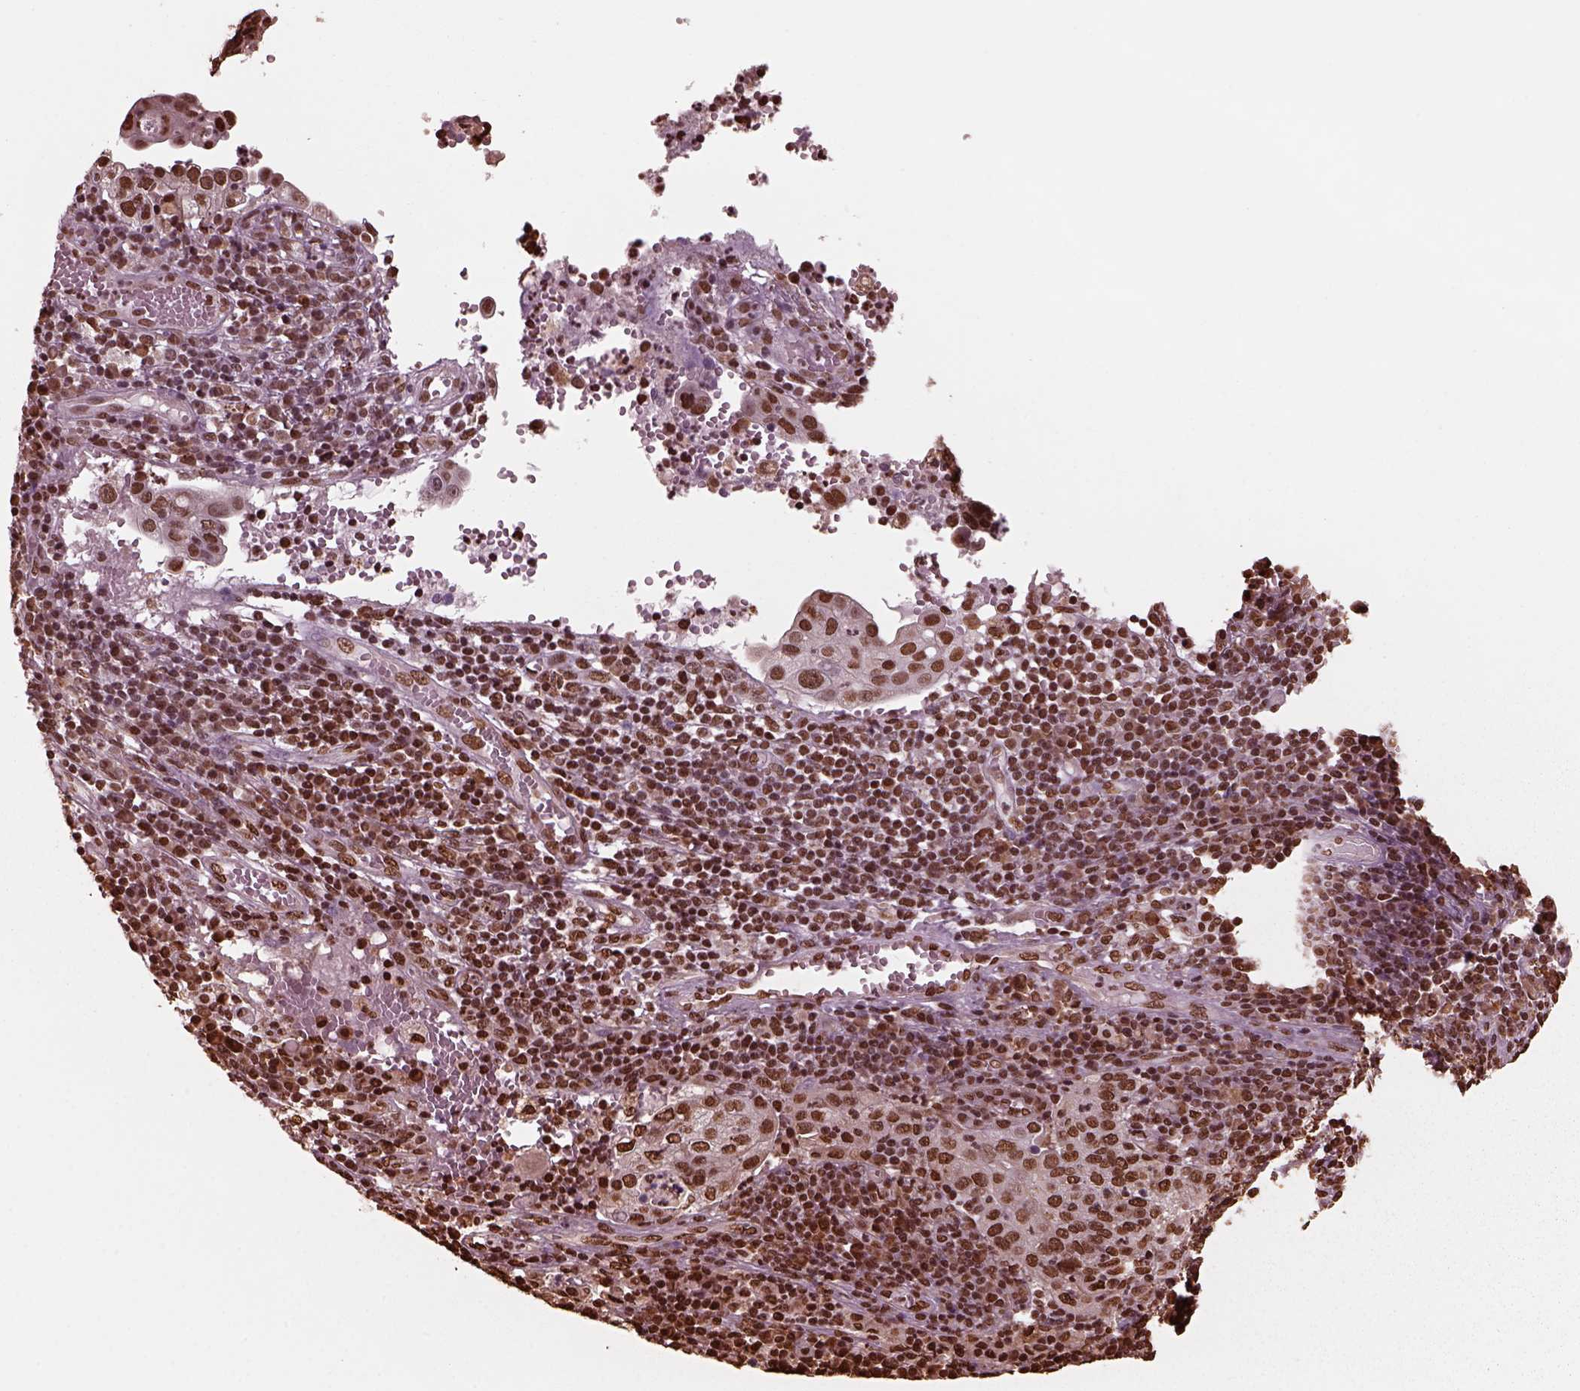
{"staining": {"intensity": "strong", "quantity": ">75%", "location": "nuclear"}, "tissue": "cervical cancer", "cell_type": "Tumor cells", "image_type": "cancer", "snomed": [{"axis": "morphology", "description": "Squamous cell carcinoma, NOS"}, {"axis": "topography", "description": "Cervix"}], "caption": "This micrograph displays cervical squamous cell carcinoma stained with immunohistochemistry to label a protein in brown. The nuclear of tumor cells show strong positivity for the protein. Nuclei are counter-stained blue.", "gene": "NSD1", "patient": {"sex": "female", "age": 39}}